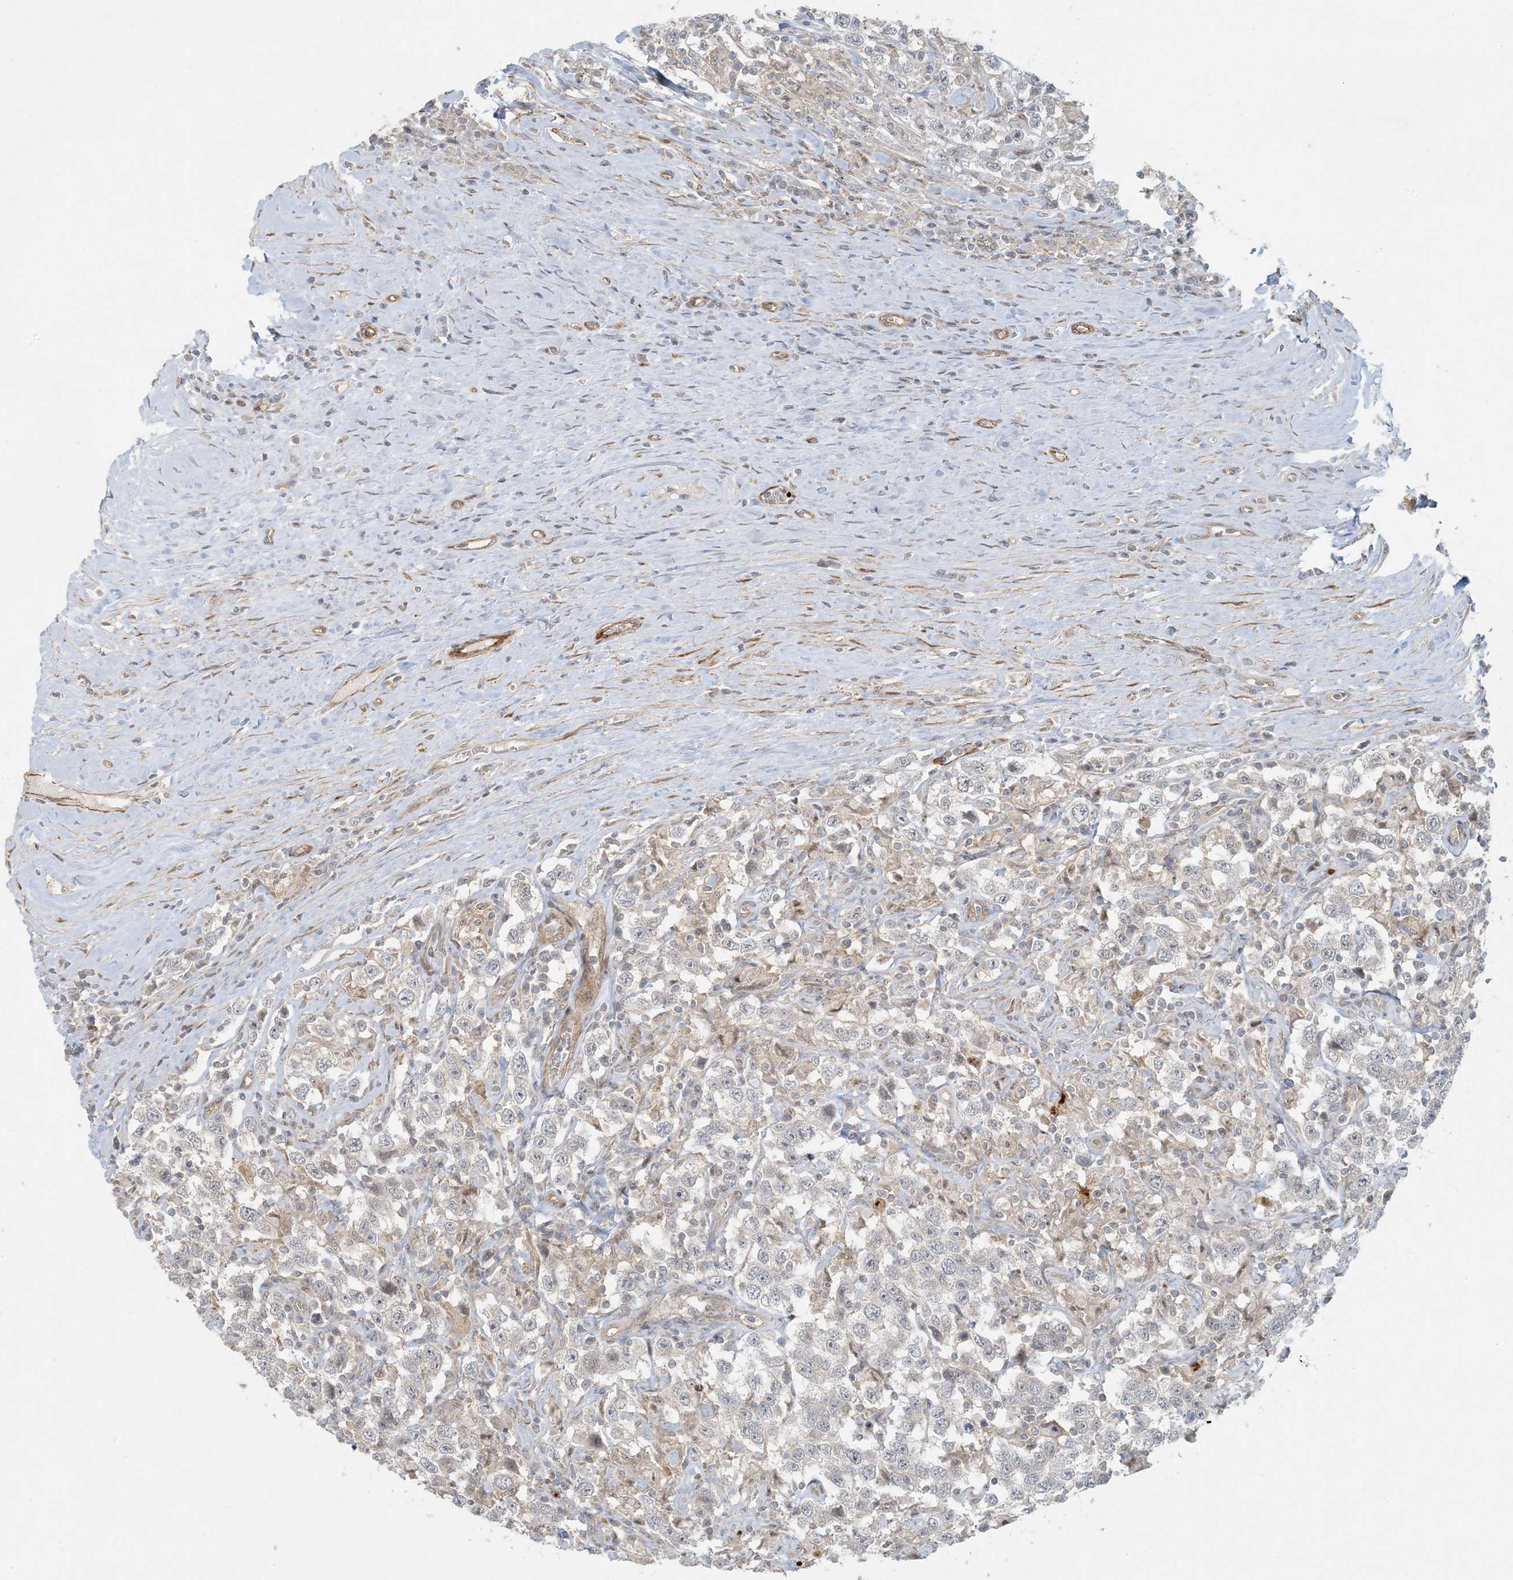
{"staining": {"intensity": "negative", "quantity": "none", "location": "none"}, "tissue": "testis cancer", "cell_type": "Tumor cells", "image_type": "cancer", "snomed": [{"axis": "morphology", "description": "Seminoma, NOS"}, {"axis": "topography", "description": "Testis"}], "caption": "Human seminoma (testis) stained for a protein using immunohistochemistry reveals no positivity in tumor cells.", "gene": "BCORL1", "patient": {"sex": "male", "age": 41}}